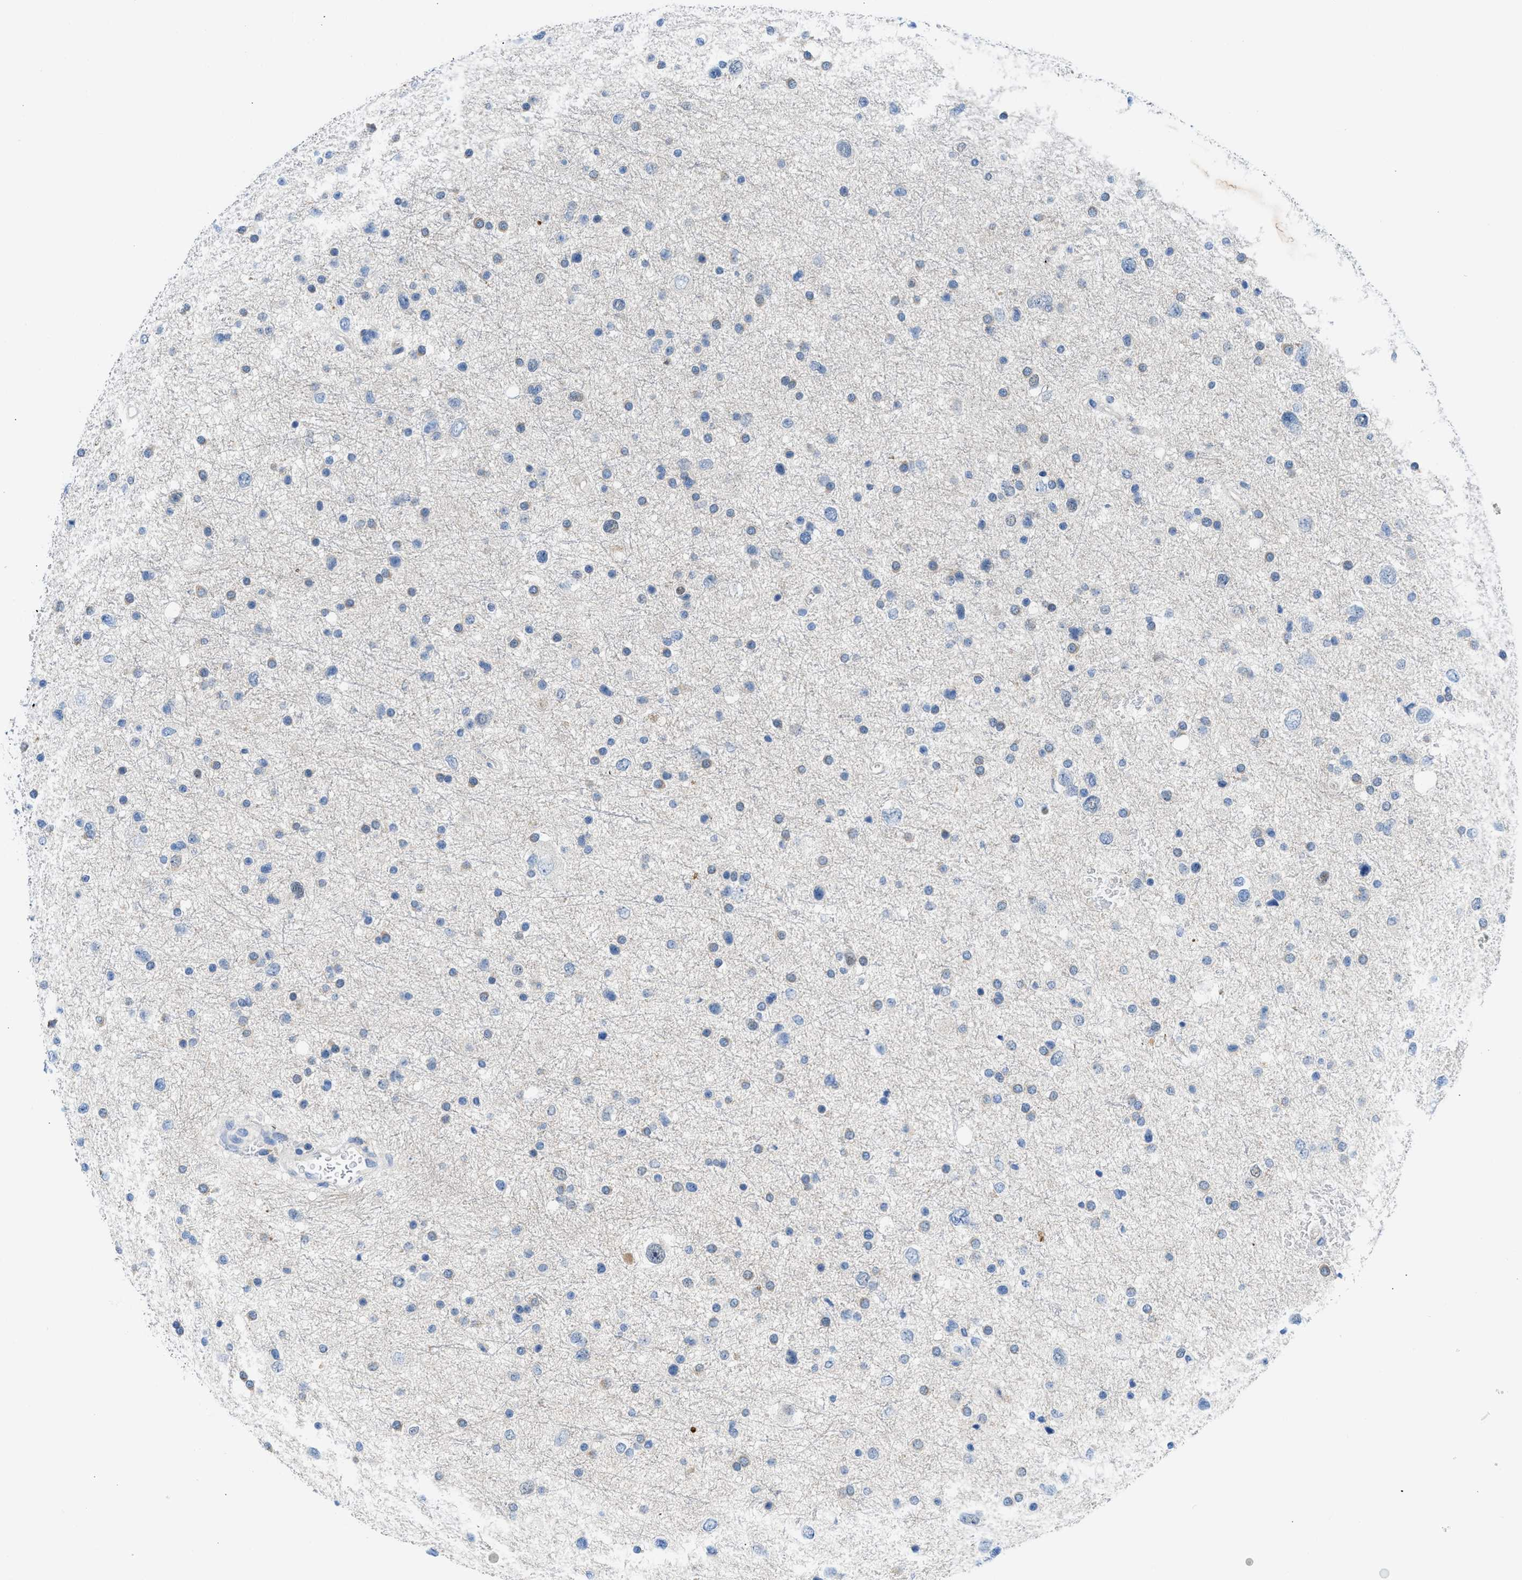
{"staining": {"intensity": "negative", "quantity": "none", "location": "none"}, "tissue": "glioma", "cell_type": "Tumor cells", "image_type": "cancer", "snomed": [{"axis": "morphology", "description": "Glioma, malignant, Low grade"}, {"axis": "topography", "description": "Brain"}], "caption": "Tumor cells show no significant expression in glioma. (Brightfield microscopy of DAB (3,3'-diaminobenzidine) immunohistochemistry at high magnification).", "gene": "BNC2", "patient": {"sex": "female", "age": 37}}